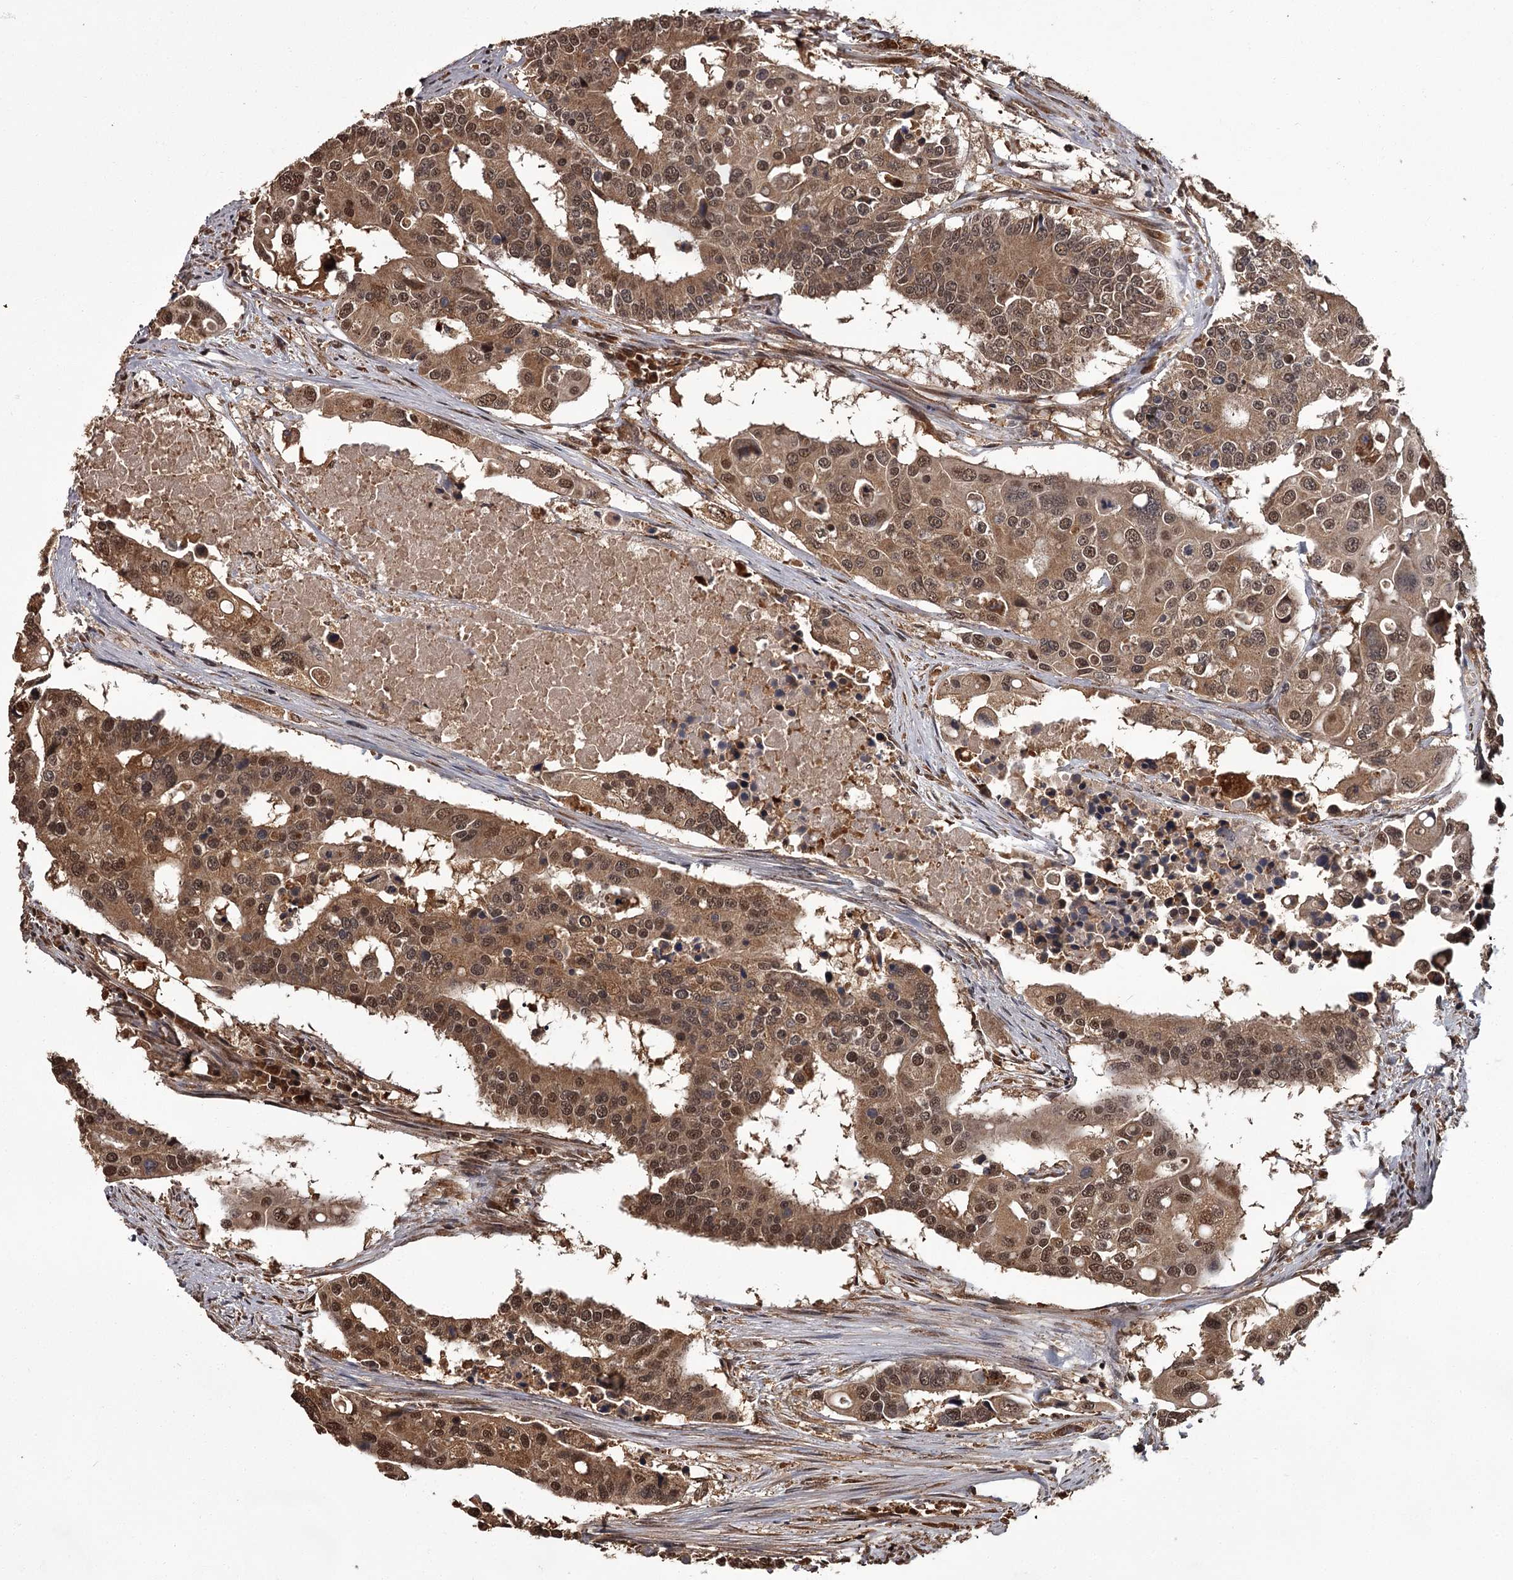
{"staining": {"intensity": "moderate", "quantity": ">75%", "location": "cytoplasmic/membranous,nuclear"}, "tissue": "colorectal cancer", "cell_type": "Tumor cells", "image_type": "cancer", "snomed": [{"axis": "morphology", "description": "Adenocarcinoma, NOS"}, {"axis": "topography", "description": "Colon"}], "caption": "Tumor cells show moderate cytoplasmic/membranous and nuclear staining in approximately >75% of cells in colorectal adenocarcinoma.", "gene": "NPRL2", "patient": {"sex": "male", "age": 77}}